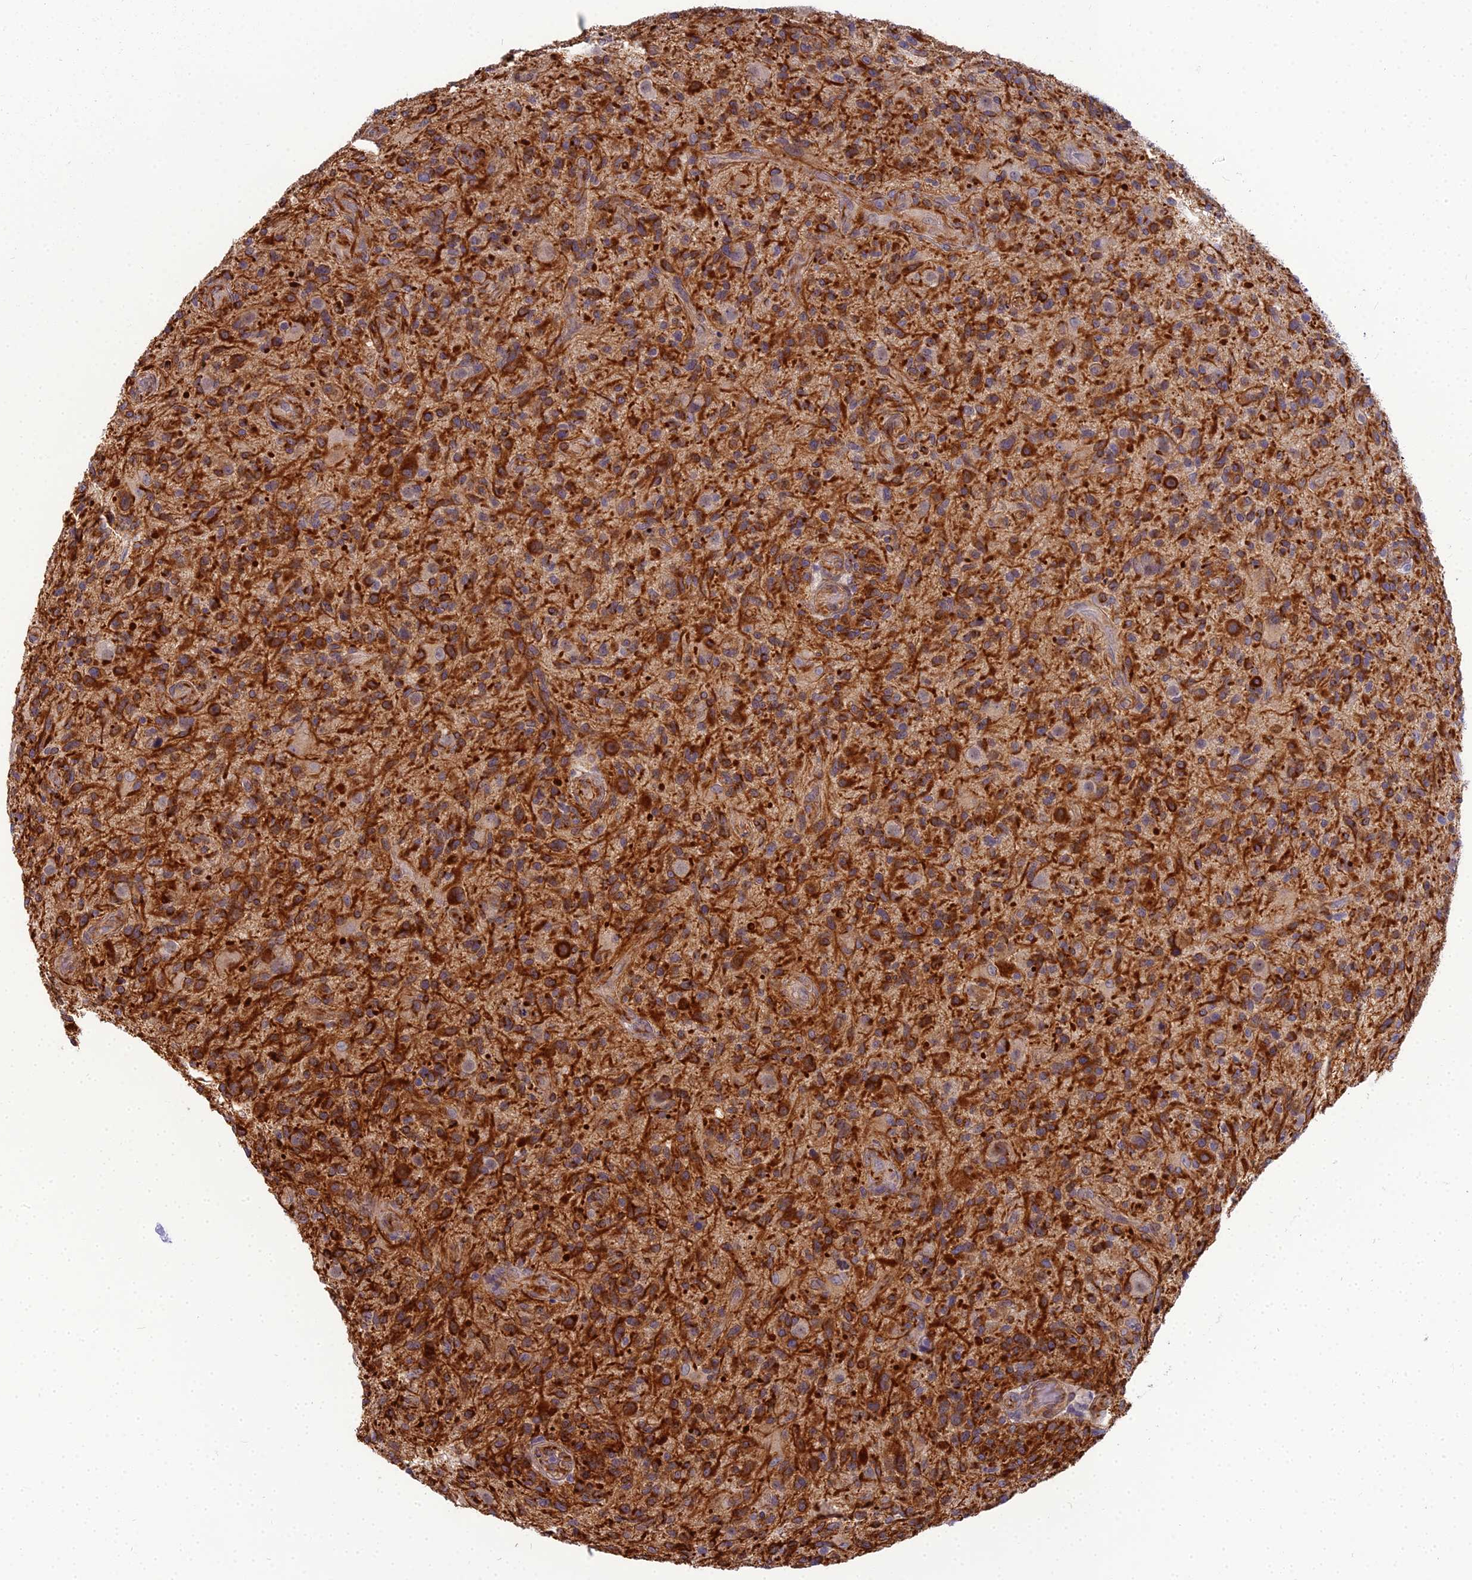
{"staining": {"intensity": "moderate", "quantity": "<25%", "location": "cytoplasmic/membranous"}, "tissue": "glioma", "cell_type": "Tumor cells", "image_type": "cancer", "snomed": [{"axis": "morphology", "description": "Glioma, malignant, High grade"}, {"axis": "topography", "description": "Brain"}], "caption": "Protein expression by IHC displays moderate cytoplasmic/membranous expression in about <25% of tumor cells in high-grade glioma (malignant). (Brightfield microscopy of DAB IHC at high magnification).", "gene": "RGL3", "patient": {"sex": "male", "age": 47}}